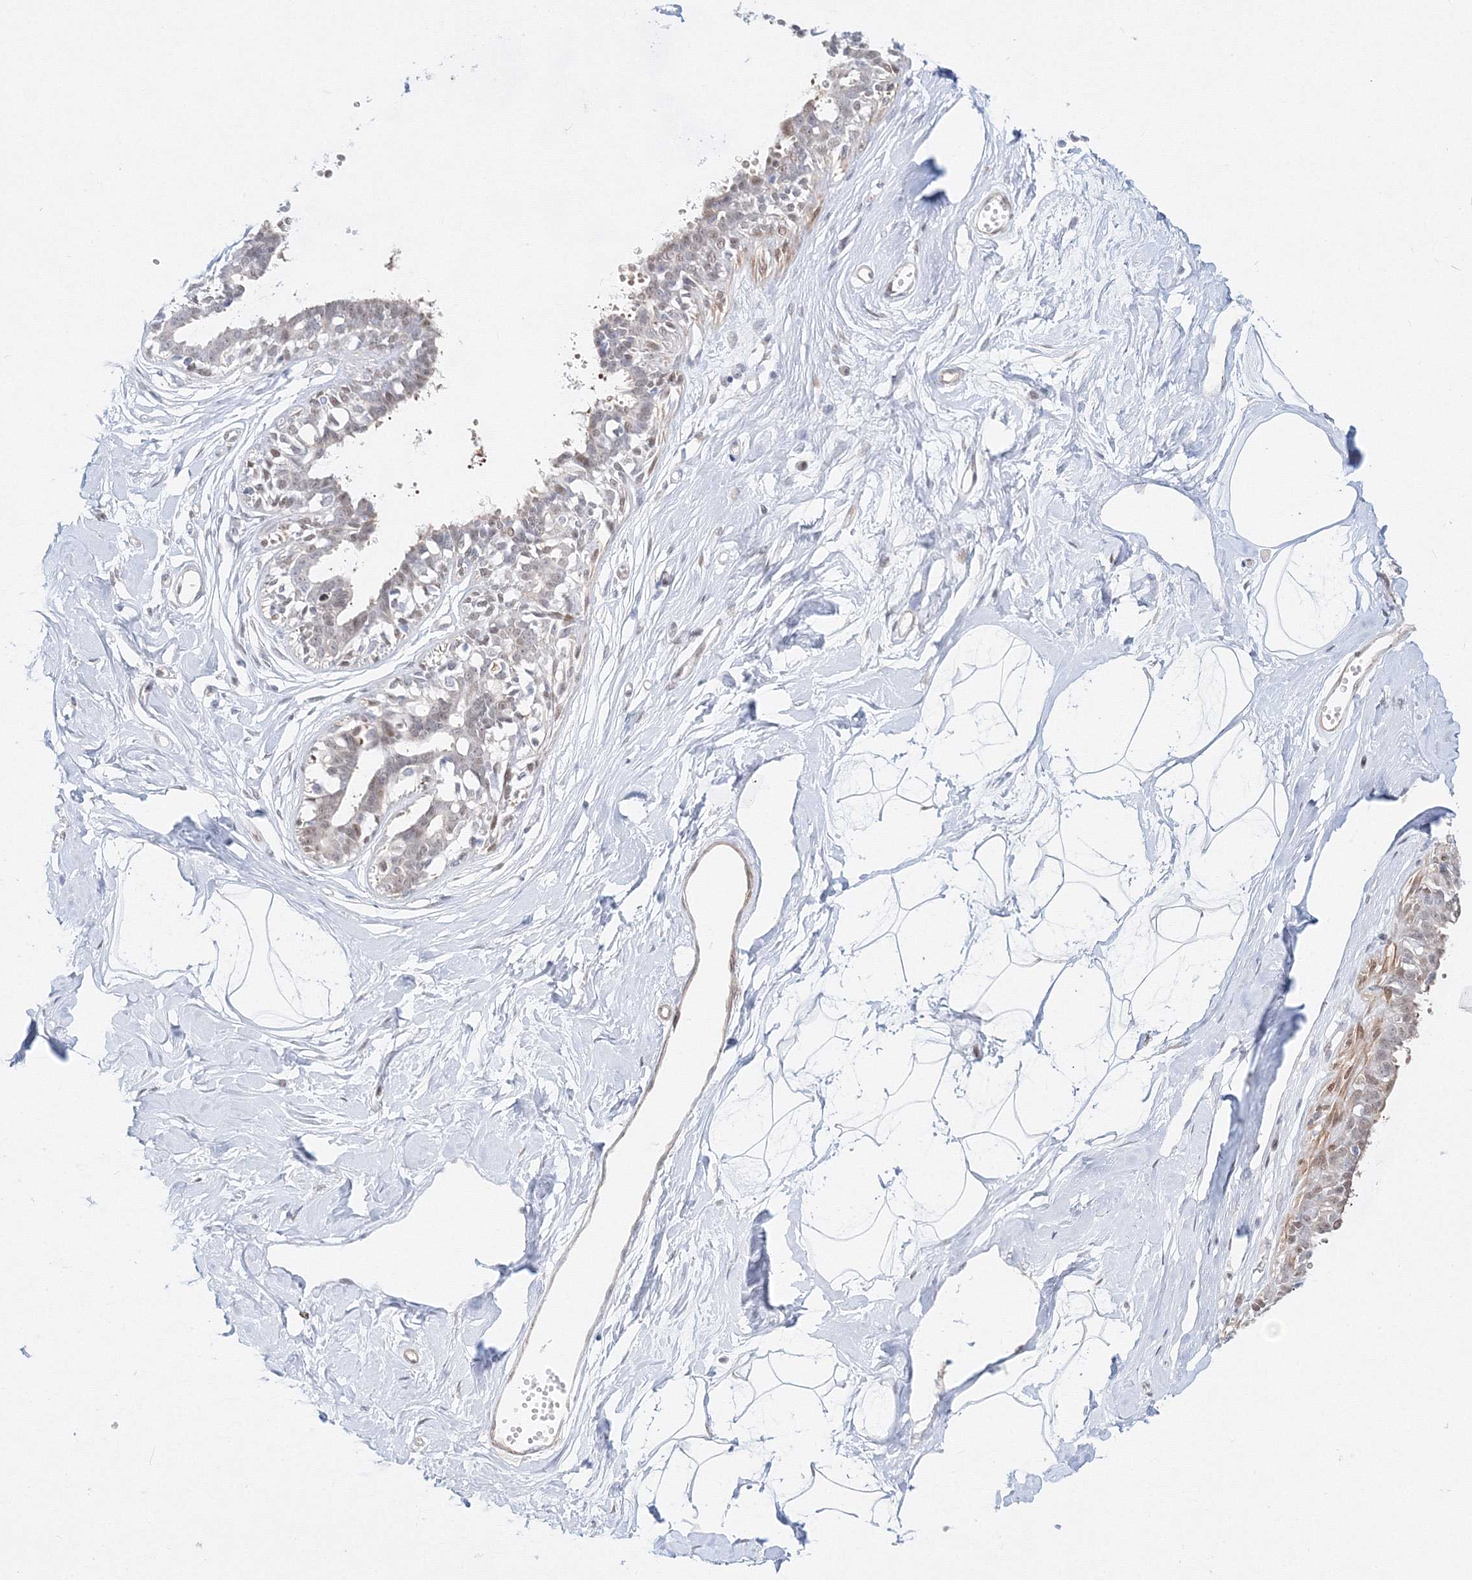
{"staining": {"intensity": "weak", "quantity": "25%-75%", "location": "cytoplasmic/membranous,nuclear"}, "tissue": "breast", "cell_type": "Adipocytes", "image_type": "normal", "snomed": [{"axis": "morphology", "description": "Normal tissue, NOS"}, {"axis": "topography", "description": "Breast"}], "caption": "Protein expression analysis of benign human breast reveals weak cytoplasmic/membranous,nuclear positivity in about 25%-75% of adipocytes. Immunohistochemistry (ihc) stains the protein in brown and the nuclei are stained blue.", "gene": "ARHGAP21", "patient": {"sex": "female", "age": 45}}